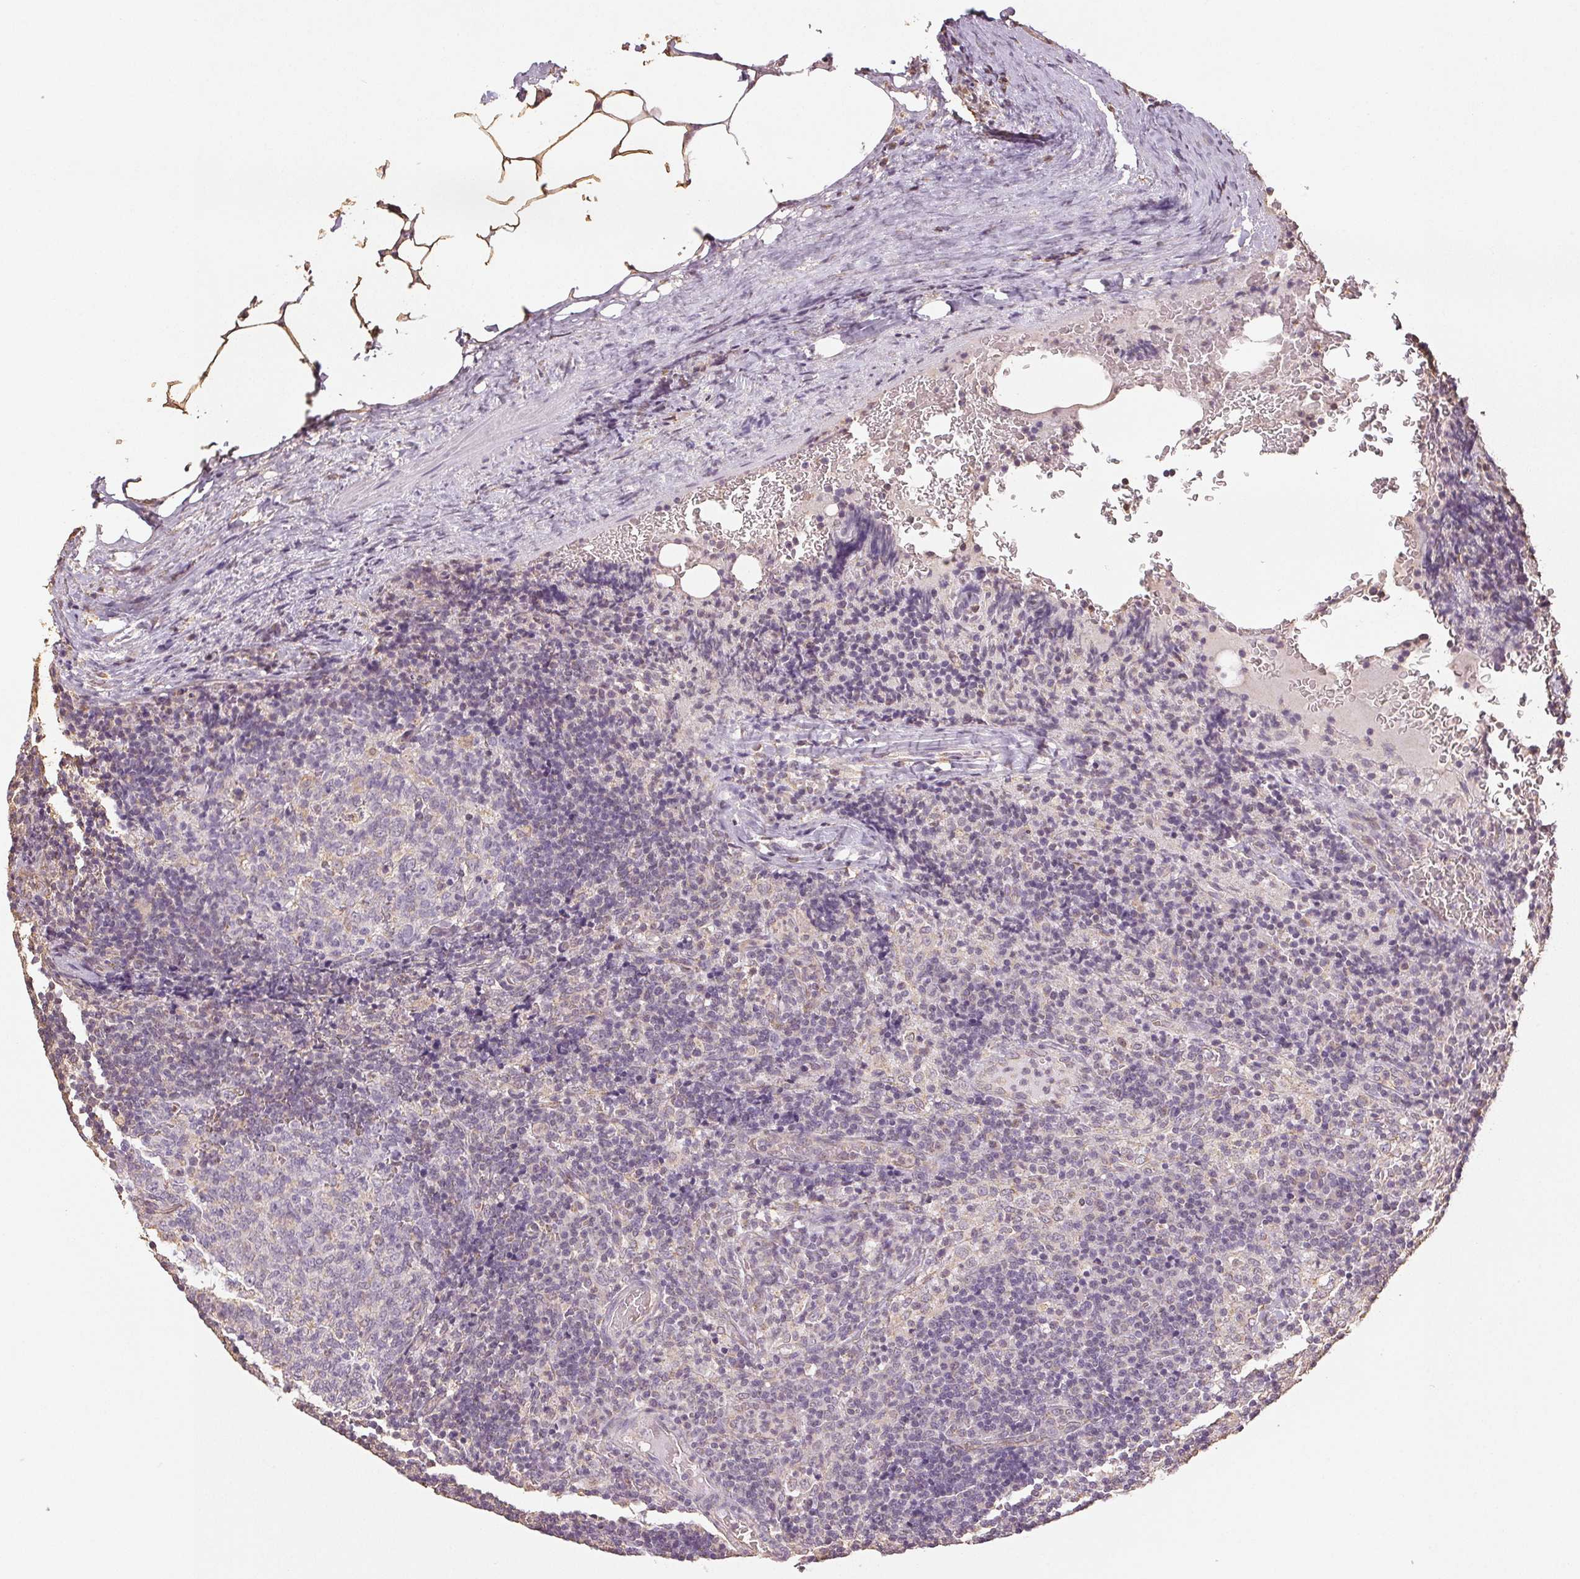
{"staining": {"intensity": "negative", "quantity": "none", "location": "none"}, "tissue": "lymph node", "cell_type": "Germinal center cells", "image_type": "normal", "snomed": [{"axis": "morphology", "description": "Normal tissue, NOS"}, {"axis": "topography", "description": "Lymph node"}], "caption": "Immunohistochemistry (IHC) of unremarkable lymph node reveals no expression in germinal center cells.", "gene": "COL7A1", "patient": {"sex": "male", "age": 67}}